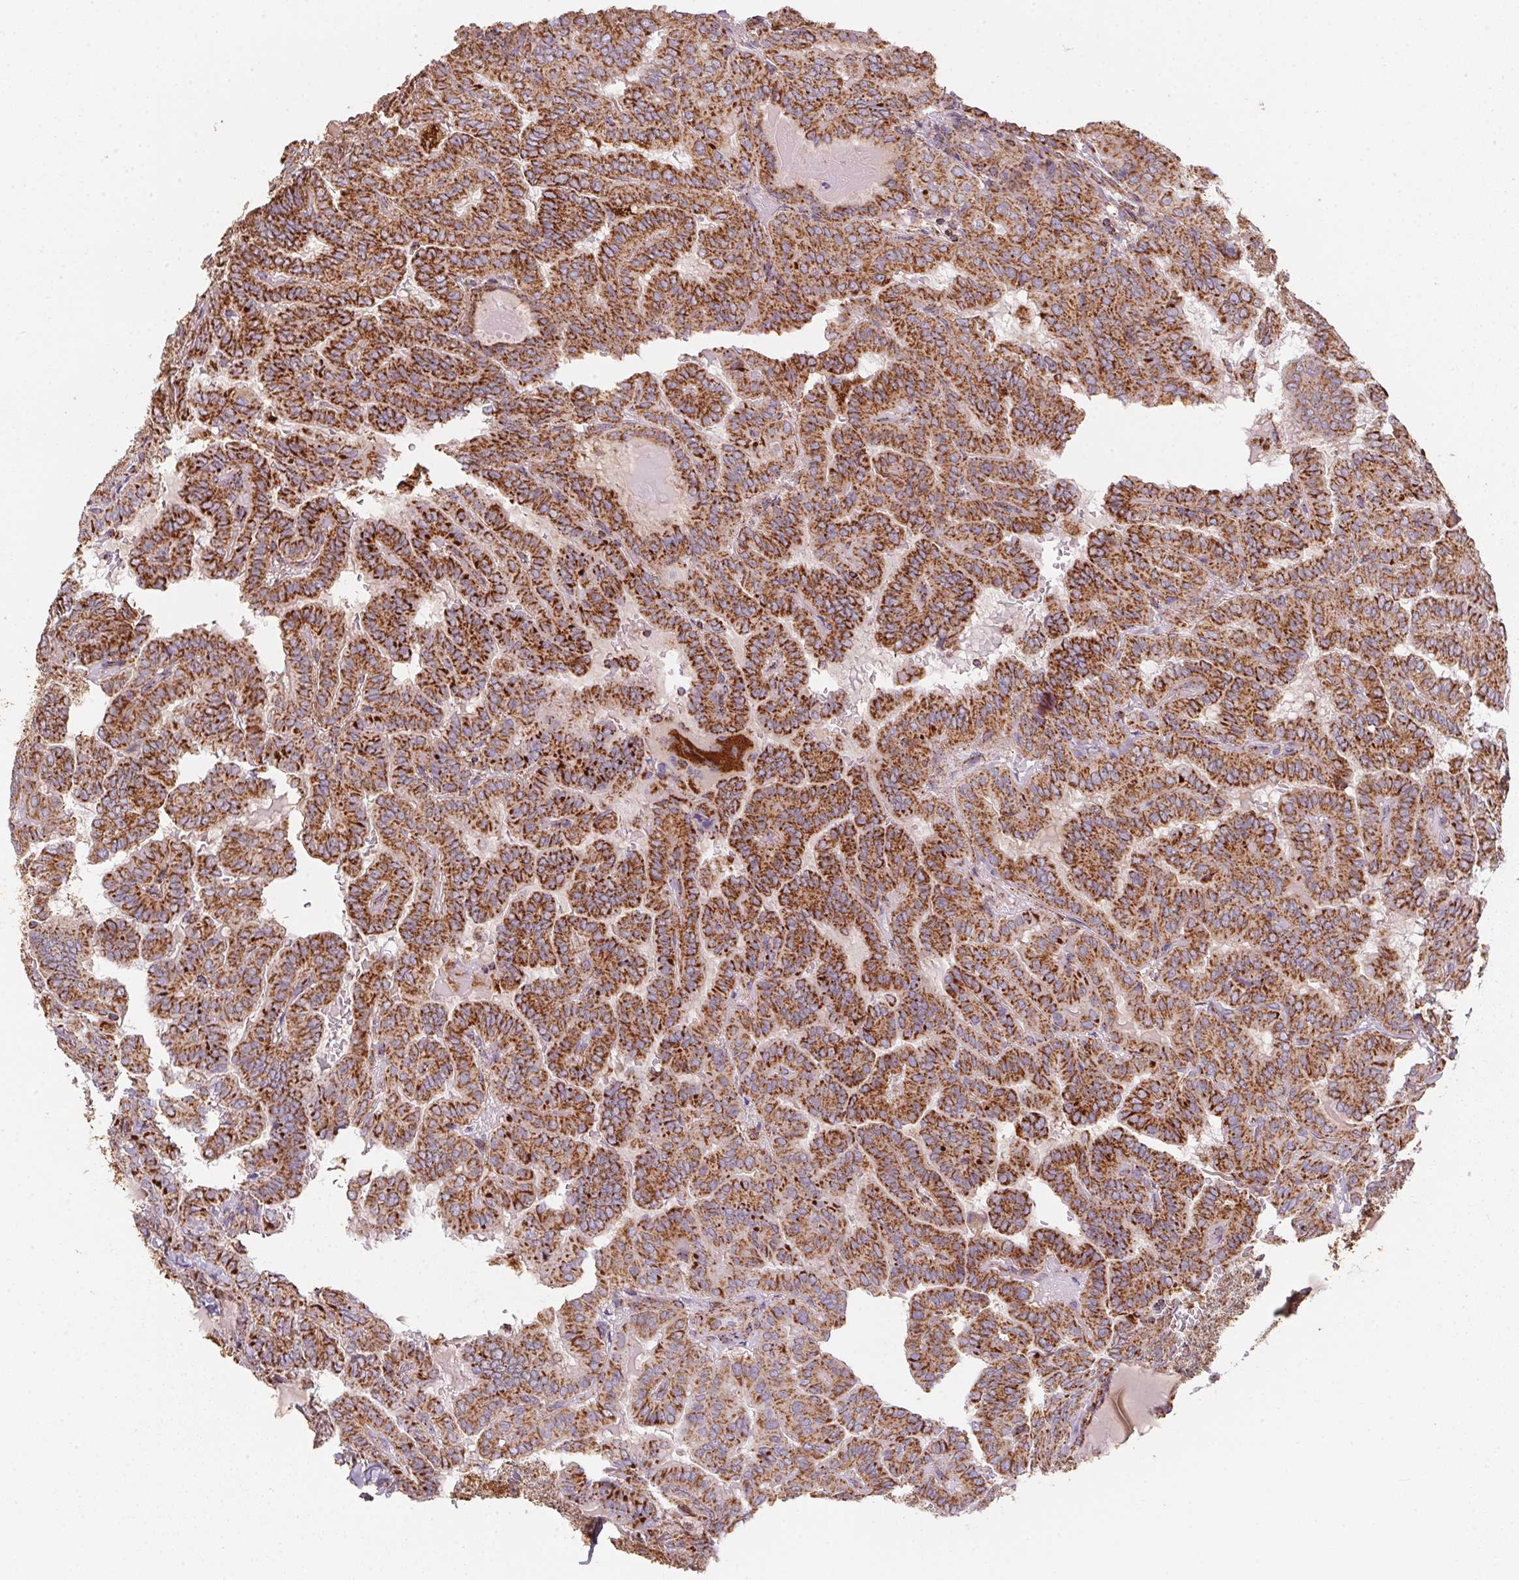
{"staining": {"intensity": "strong", "quantity": ">75%", "location": "cytoplasmic/membranous"}, "tissue": "thyroid cancer", "cell_type": "Tumor cells", "image_type": "cancer", "snomed": [{"axis": "morphology", "description": "Papillary adenocarcinoma, NOS"}, {"axis": "topography", "description": "Thyroid gland"}], "caption": "Thyroid cancer (papillary adenocarcinoma) stained for a protein (brown) demonstrates strong cytoplasmic/membranous positive expression in approximately >75% of tumor cells.", "gene": "NDUFS2", "patient": {"sex": "female", "age": 46}}